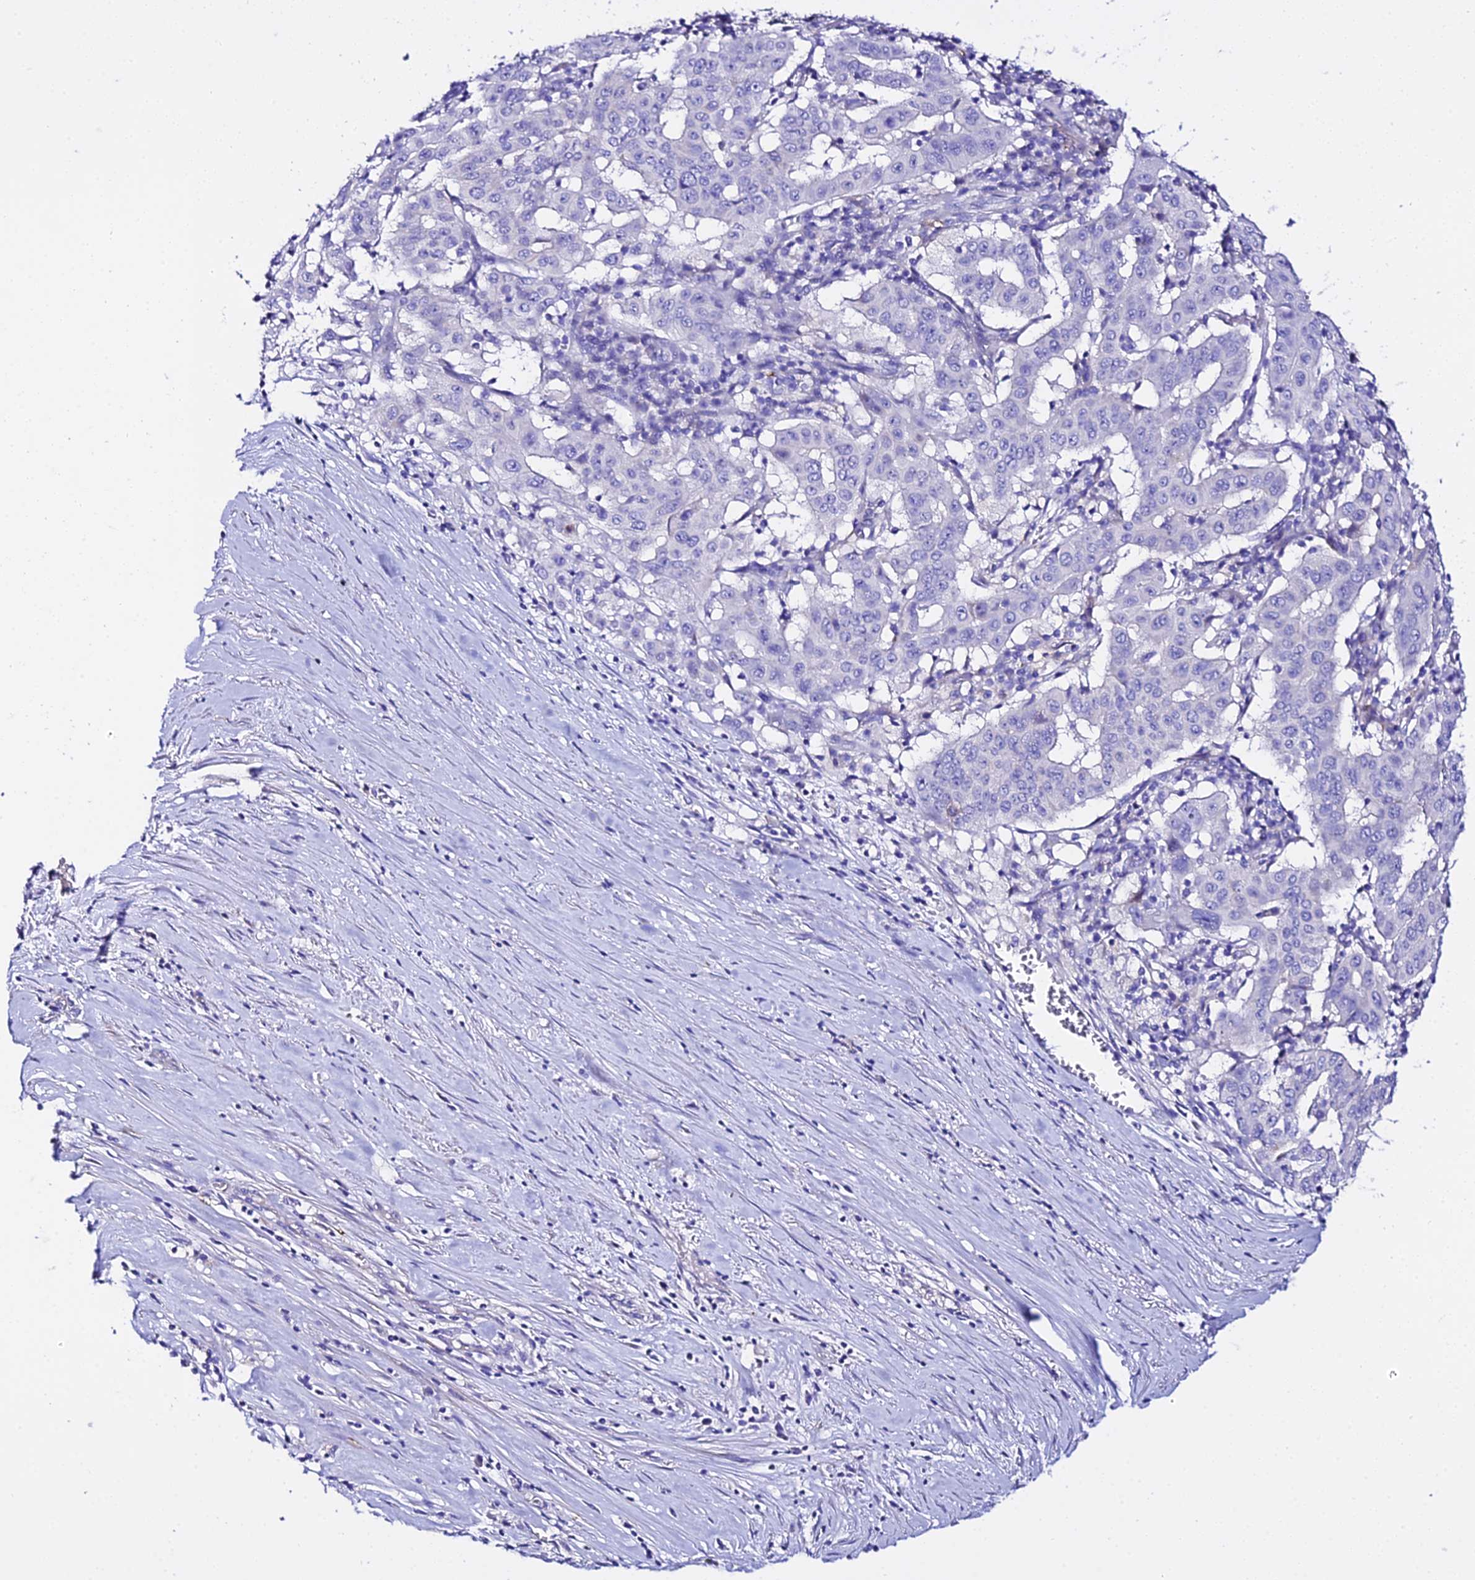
{"staining": {"intensity": "negative", "quantity": "none", "location": "none"}, "tissue": "pancreatic cancer", "cell_type": "Tumor cells", "image_type": "cancer", "snomed": [{"axis": "morphology", "description": "Adenocarcinoma, NOS"}, {"axis": "topography", "description": "Pancreas"}], "caption": "DAB (3,3'-diaminobenzidine) immunohistochemical staining of pancreatic cancer demonstrates no significant positivity in tumor cells. The staining was performed using DAB (3,3'-diaminobenzidine) to visualize the protein expression in brown, while the nuclei were stained in blue with hematoxylin (Magnification: 20x).", "gene": "TMEM117", "patient": {"sex": "male", "age": 63}}